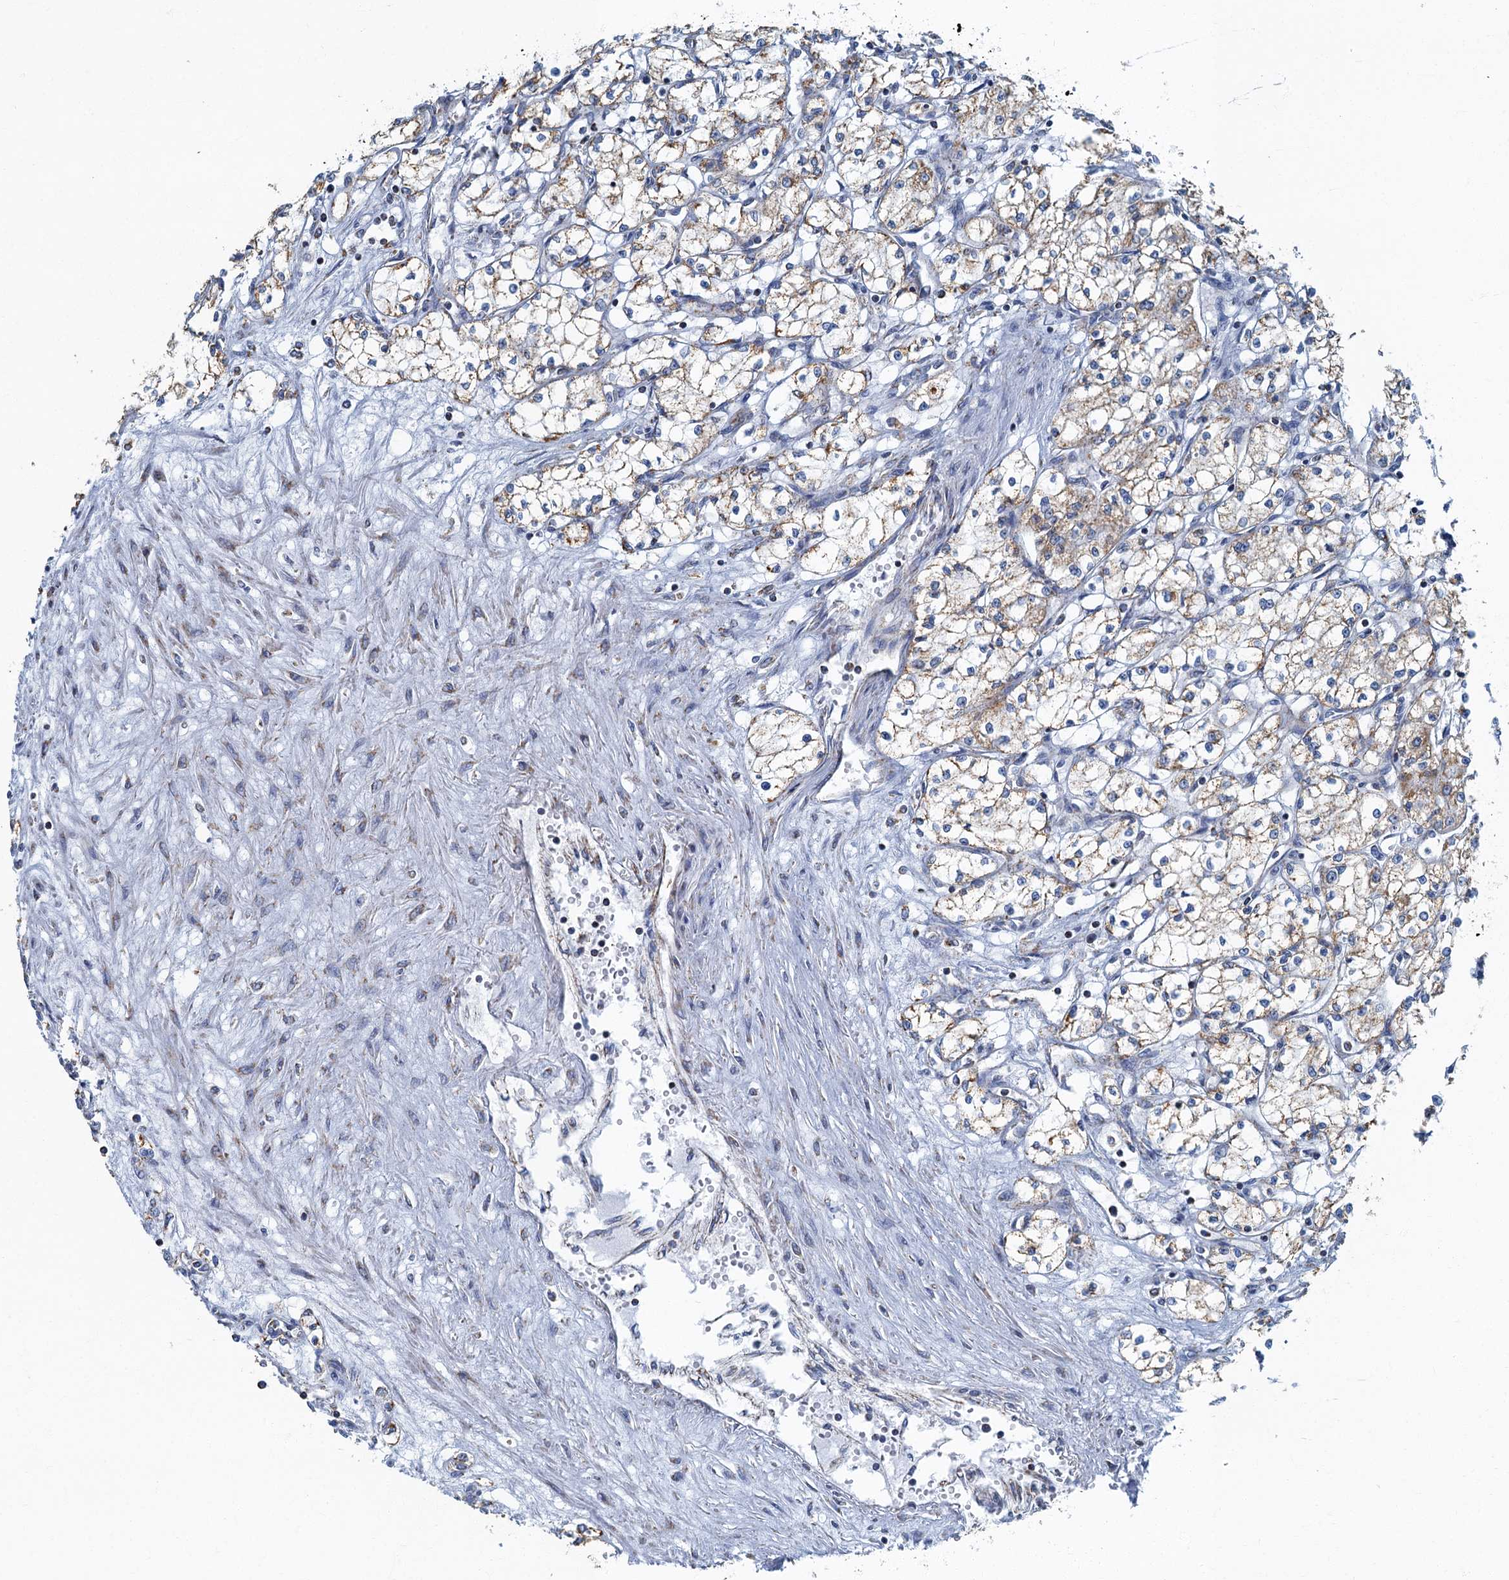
{"staining": {"intensity": "weak", "quantity": ">75%", "location": "cytoplasmic/membranous"}, "tissue": "renal cancer", "cell_type": "Tumor cells", "image_type": "cancer", "snomed": [{"axis": "morphology", "description": "Adenocarcinoma, NOS"}, {"axis": "topography", "description": "Kidney"}], "caption": "Renal cancer (adenocarcinoma) stained with DAB immunohistochemistry exhibits low levels of weak cytoplasmic/membranous positivity in approximately >75% of tumor cells.", "gene": "RAD9B", "patient": {"sex": "male", "age": 59}}